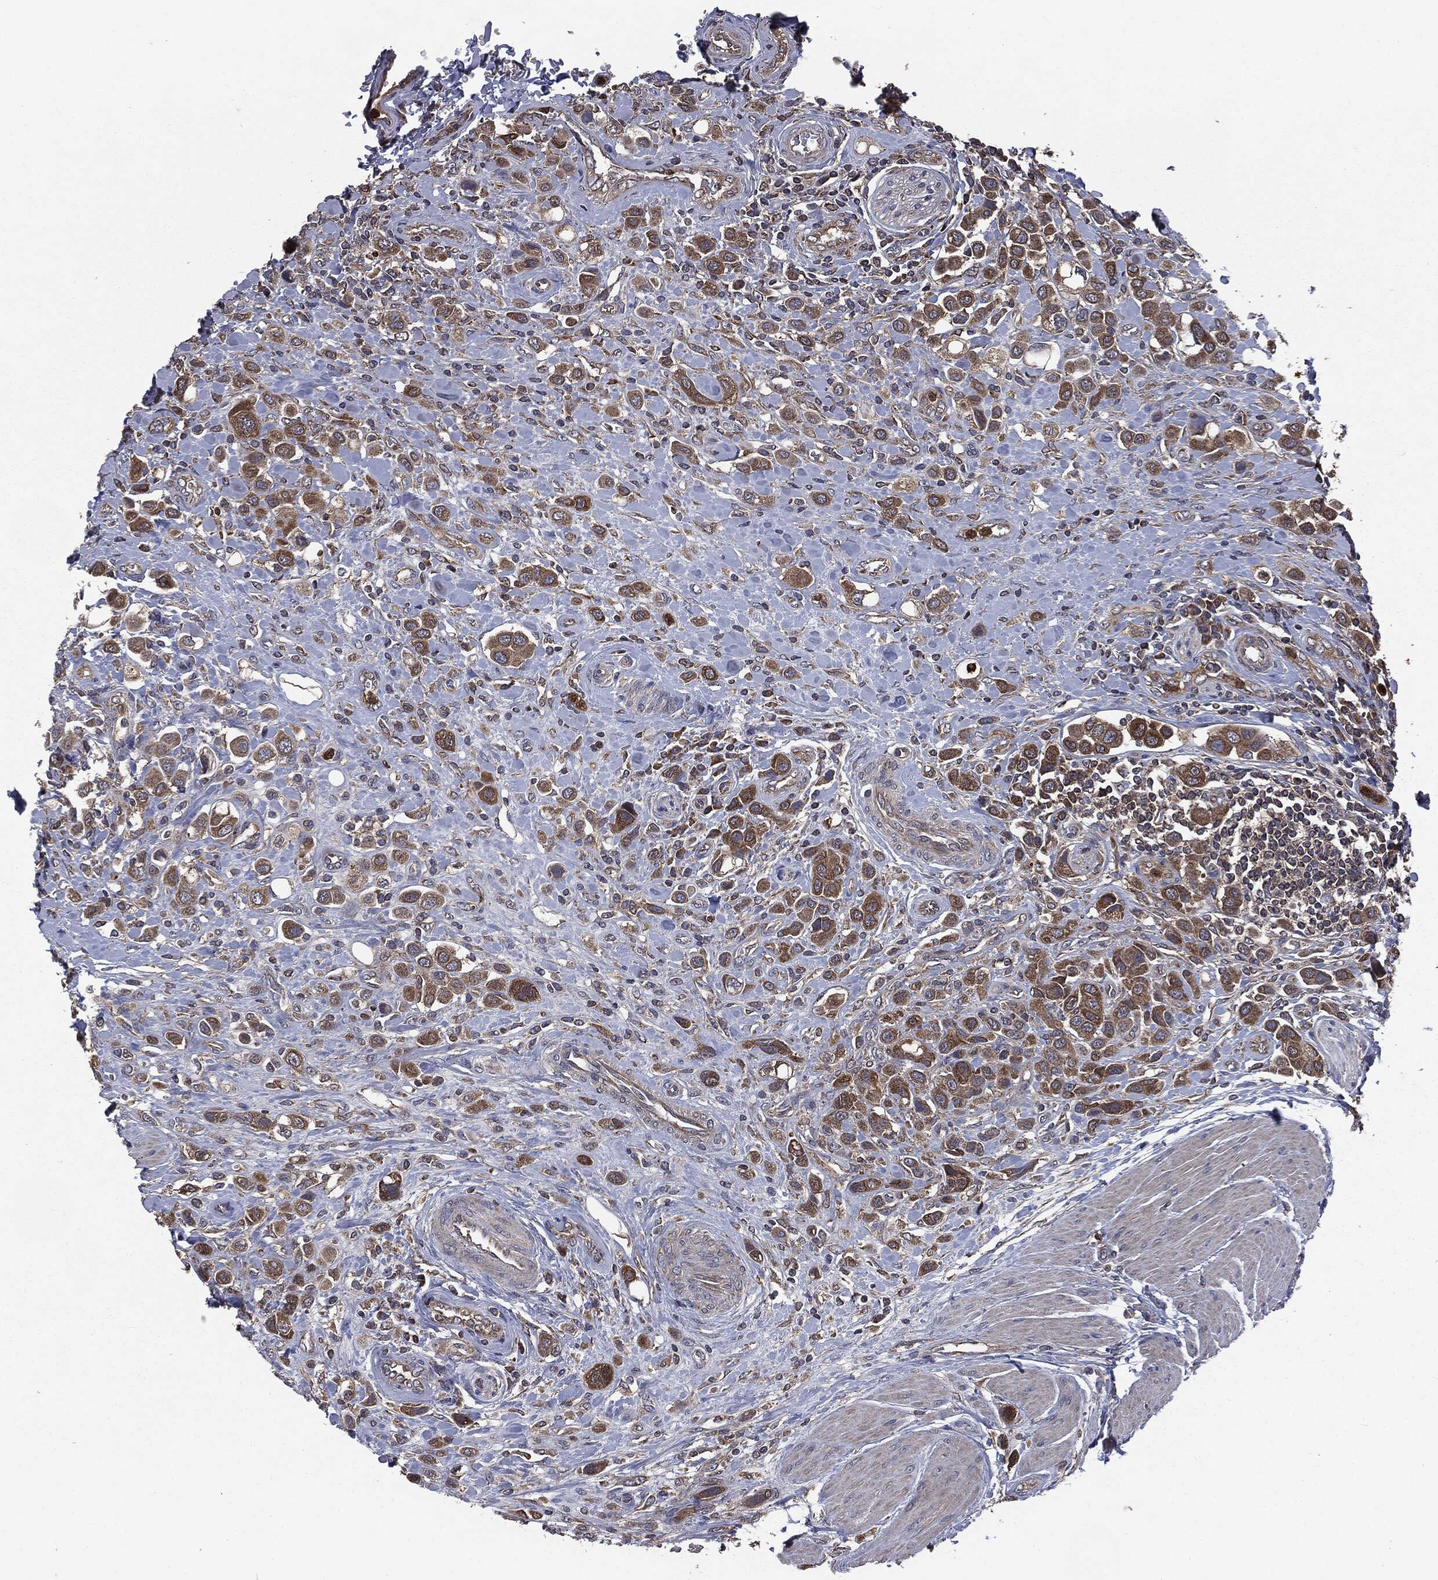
{"staining": {"intensity": "moderate", "quantity": ">75%", "location": "cytoplasmic/membranous"}, "tissue": "urothelial cancer", "cell_type": "Tumor cells", "image_type": "cancer", "snomed": [{"axis": "morphology", "description": "Urothelial carcinoma, High grade"}, {"axis": "topography", "description": "Urinary bladder"}], "caption": "IHC of human urothelial cancer demonstrates medium levels of moderate cytoplasmic/membranous positivity in approximately >75% of tumor cells.", "gene": "MAPK6", "patient": {"sex": "male", "age": 50}}